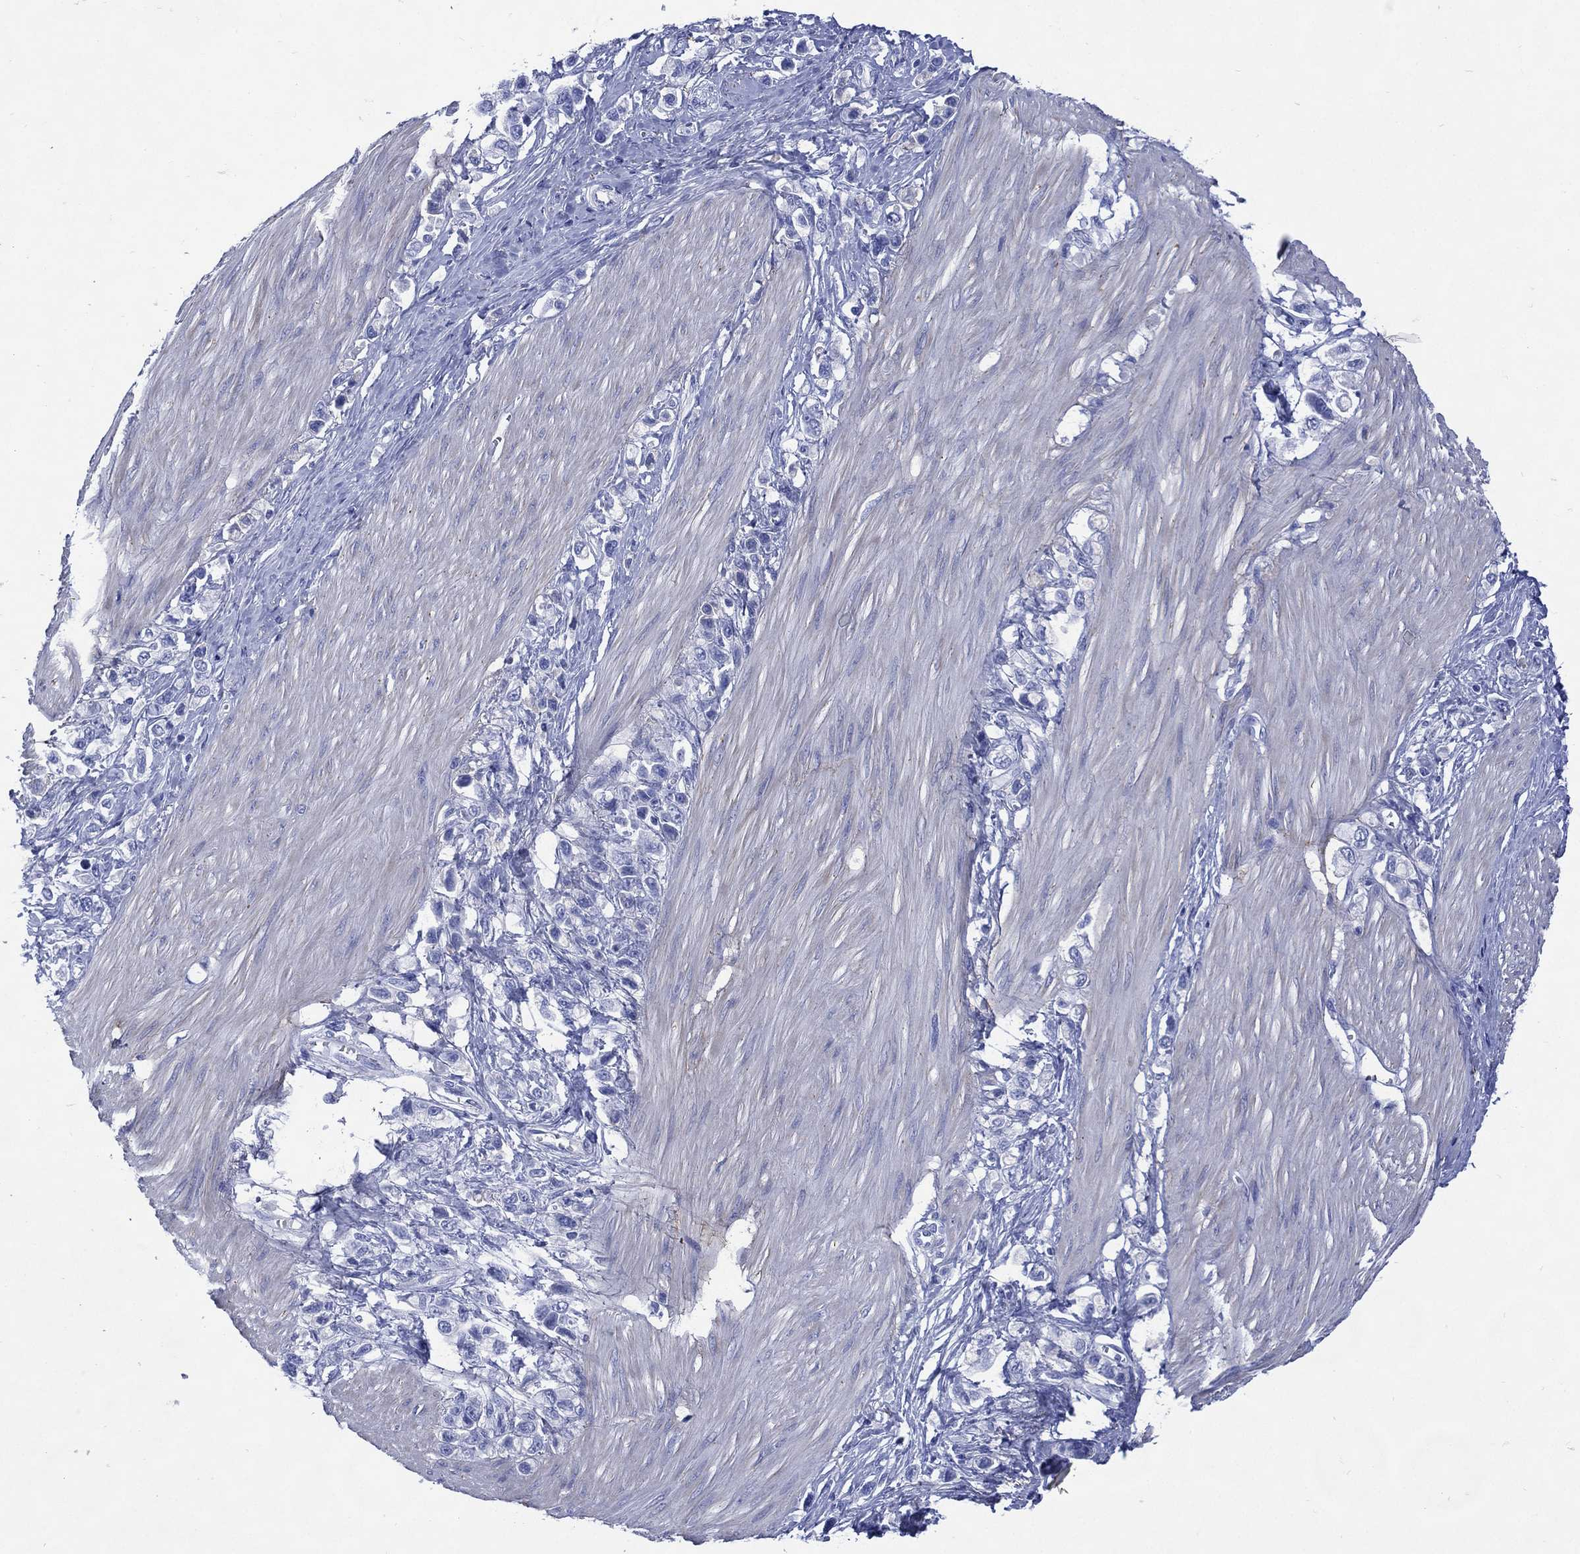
{"staining": {"intensity": "negative", "quantity": "none", "location": "none"}, "tissue": "stomach cancer", "cell_type": "Tumor cells", "image_type": "cancer", "snomed": [{"axis": "morphology", "description": "Normal tissue, NOS"}, {"axis": "morphology", "description": "Adenocarcinoma, NOS"}, {"axis": "morphology", "description": "Adenocarcinoma, High grade"}, {"axis": "topography", "description": "Stomach, upper"}, {"axis": "topography", "description": "Stomach"}], "caption": "Human adenocarcinoma (high-grade) (stomach) stained for a protein using immunohistochemistry shows no staining in tumor cells.", "gene": "SHCBP1L", "patient": {"sex": "female", "age": 65}}